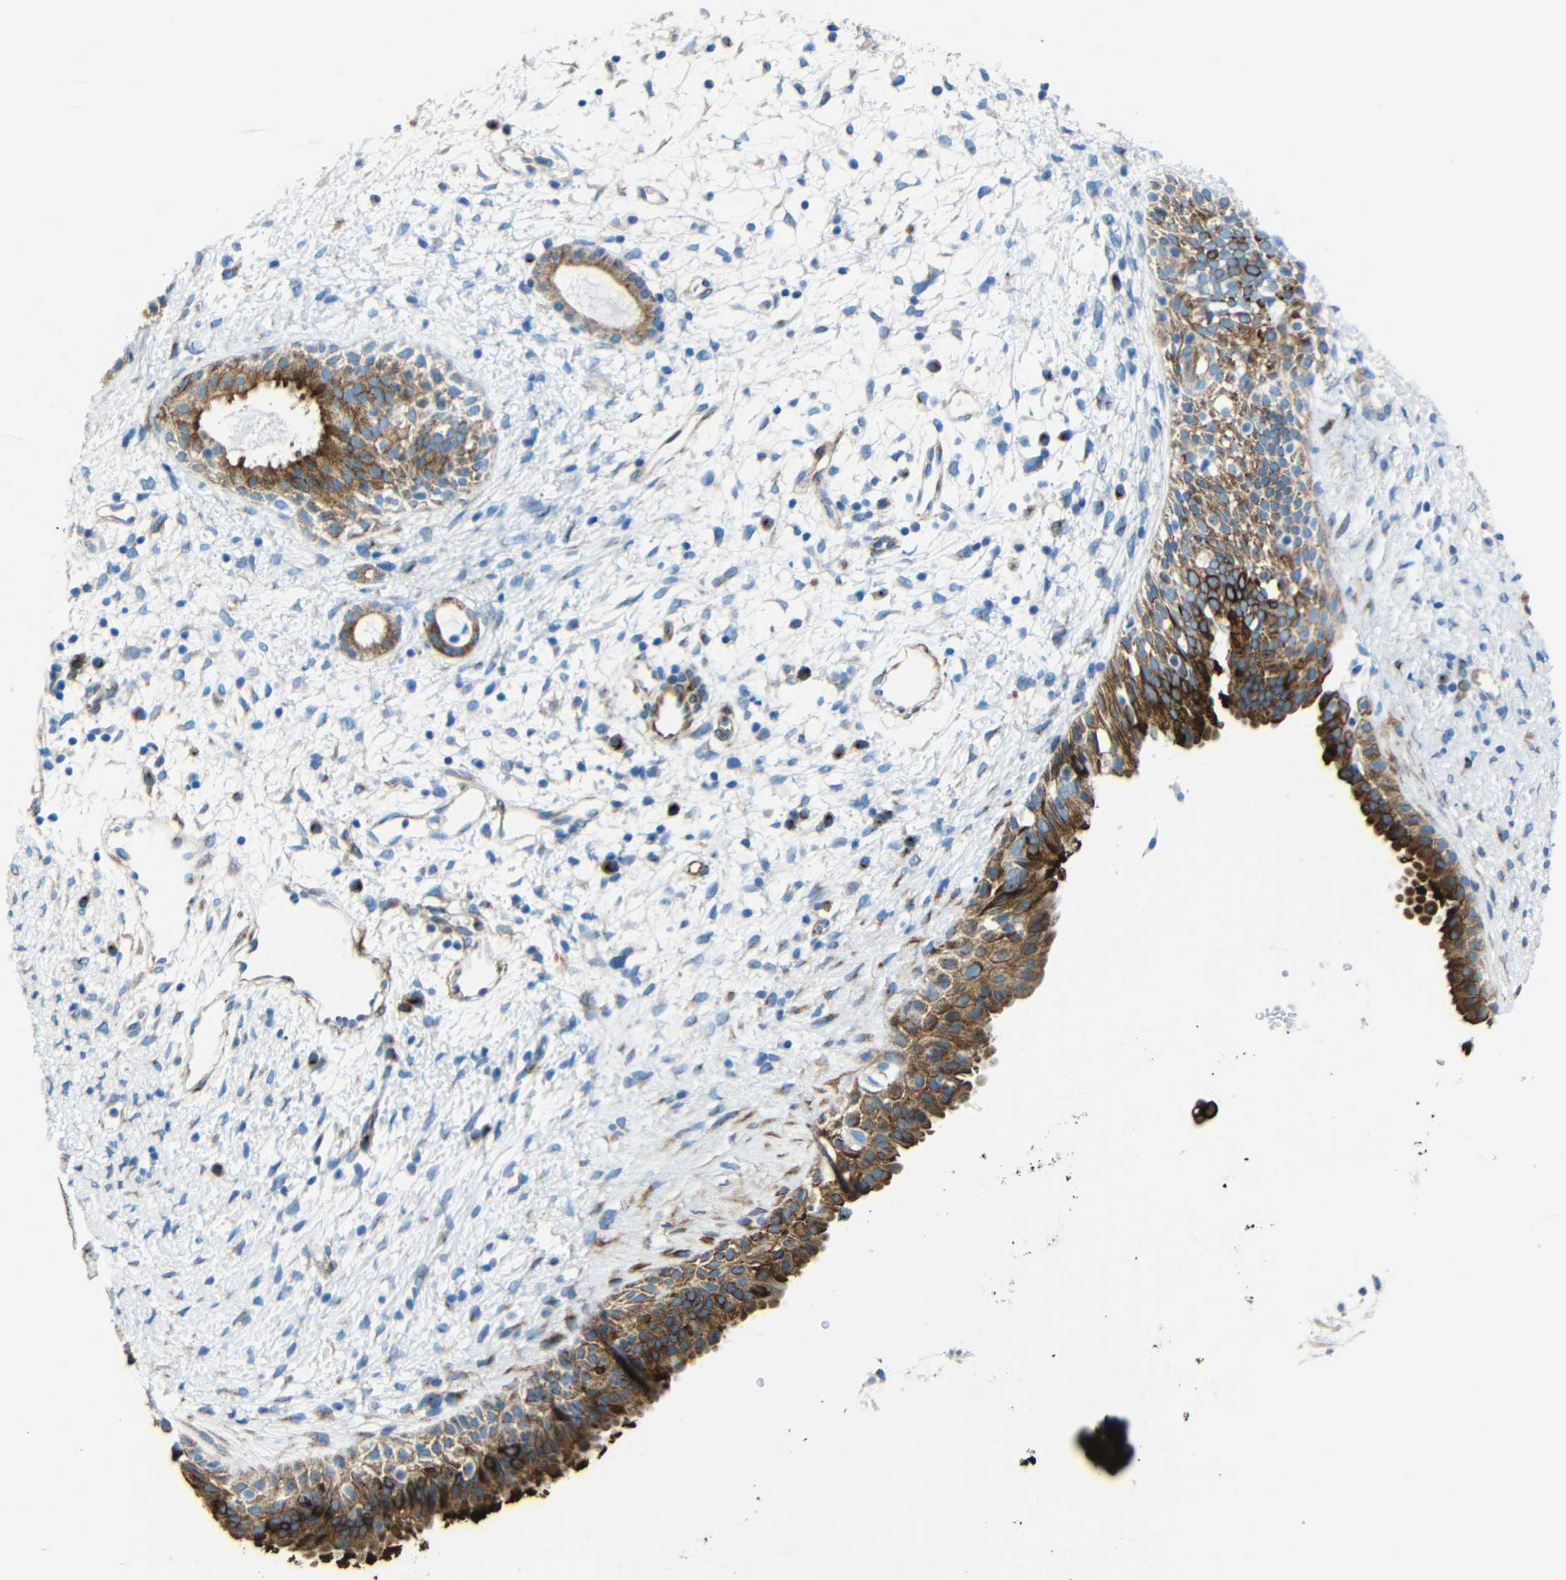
{"staining": {"intensity": "strong", "quantity": ">75%", "location": "cytoplasmic/membranous"}, "tissue": "nasopharynx", "cell_type": "Respiratory epithelial cells", "image_type": "normal", "snomed": [{"axis": "morphology", "description": "Normal tissue, NOS"}, {"axis": "topography", "description": "Nasopharynx"}], "caption": "Respiratory epithelial cells show high levels of strong cytoplasmic/membranous positivity in about >75% of cells in benign human nasopharynx.", "gene": "TUBB4B", "patient": {"sex": "male", "age": 22}}